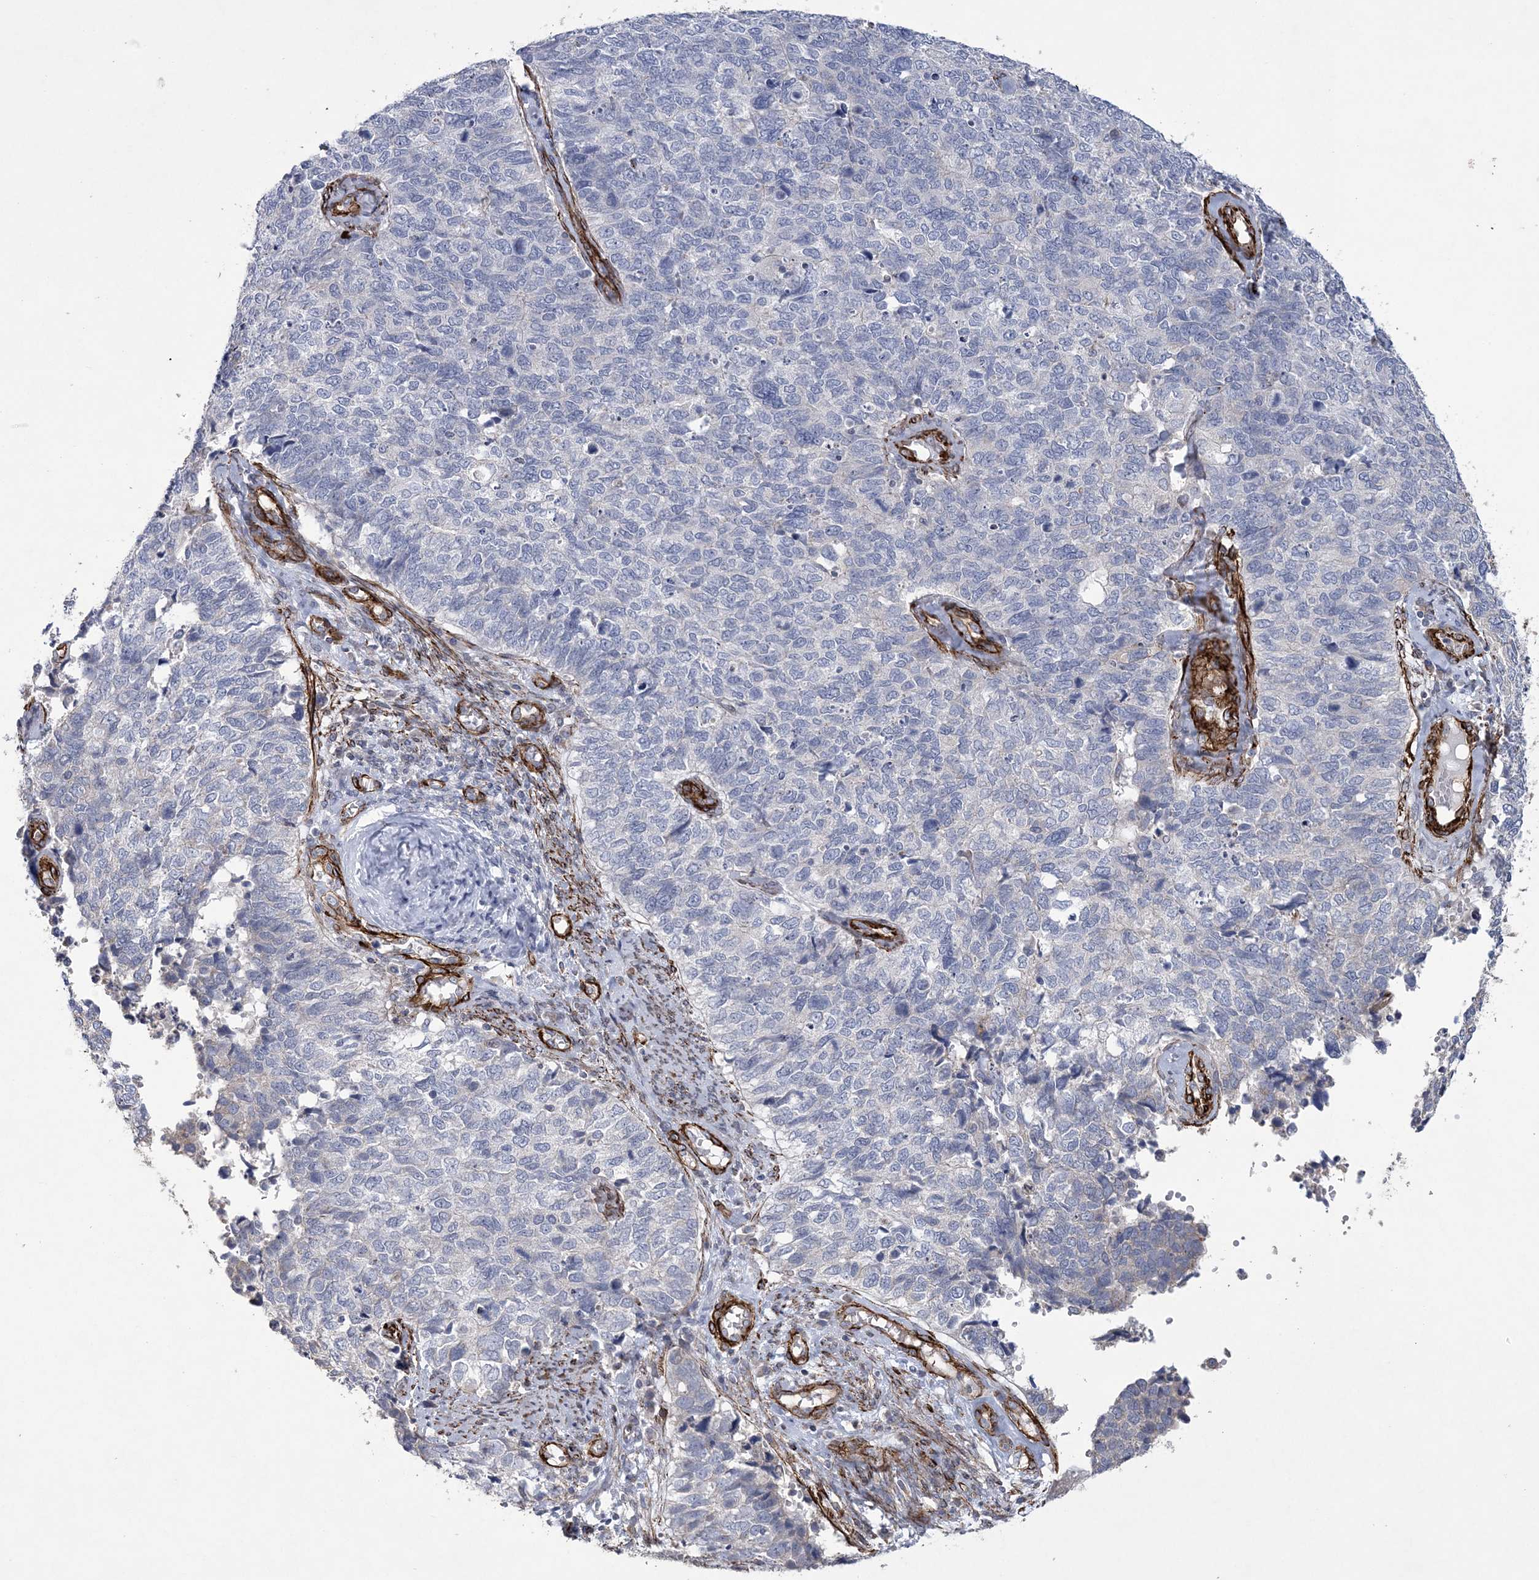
{"staining": {"intensity": "negative", "quantity": "none", "location": "none"}, "tissue": "cervical cancer", "cell_type": "Tumor cells", "image_type": "cancer", "snomed": [{"axis": "morphology", "description": "Squamous cell carcinoma, NOS"}, {"axis": "topography", "description": "Cervix"}], "caption": "There is no significant staining in tumor cells of cervical cancer (squamous cell carcinoma).", "gene": "ARSJ", "patient": {"sex": "female", "age": 63}}